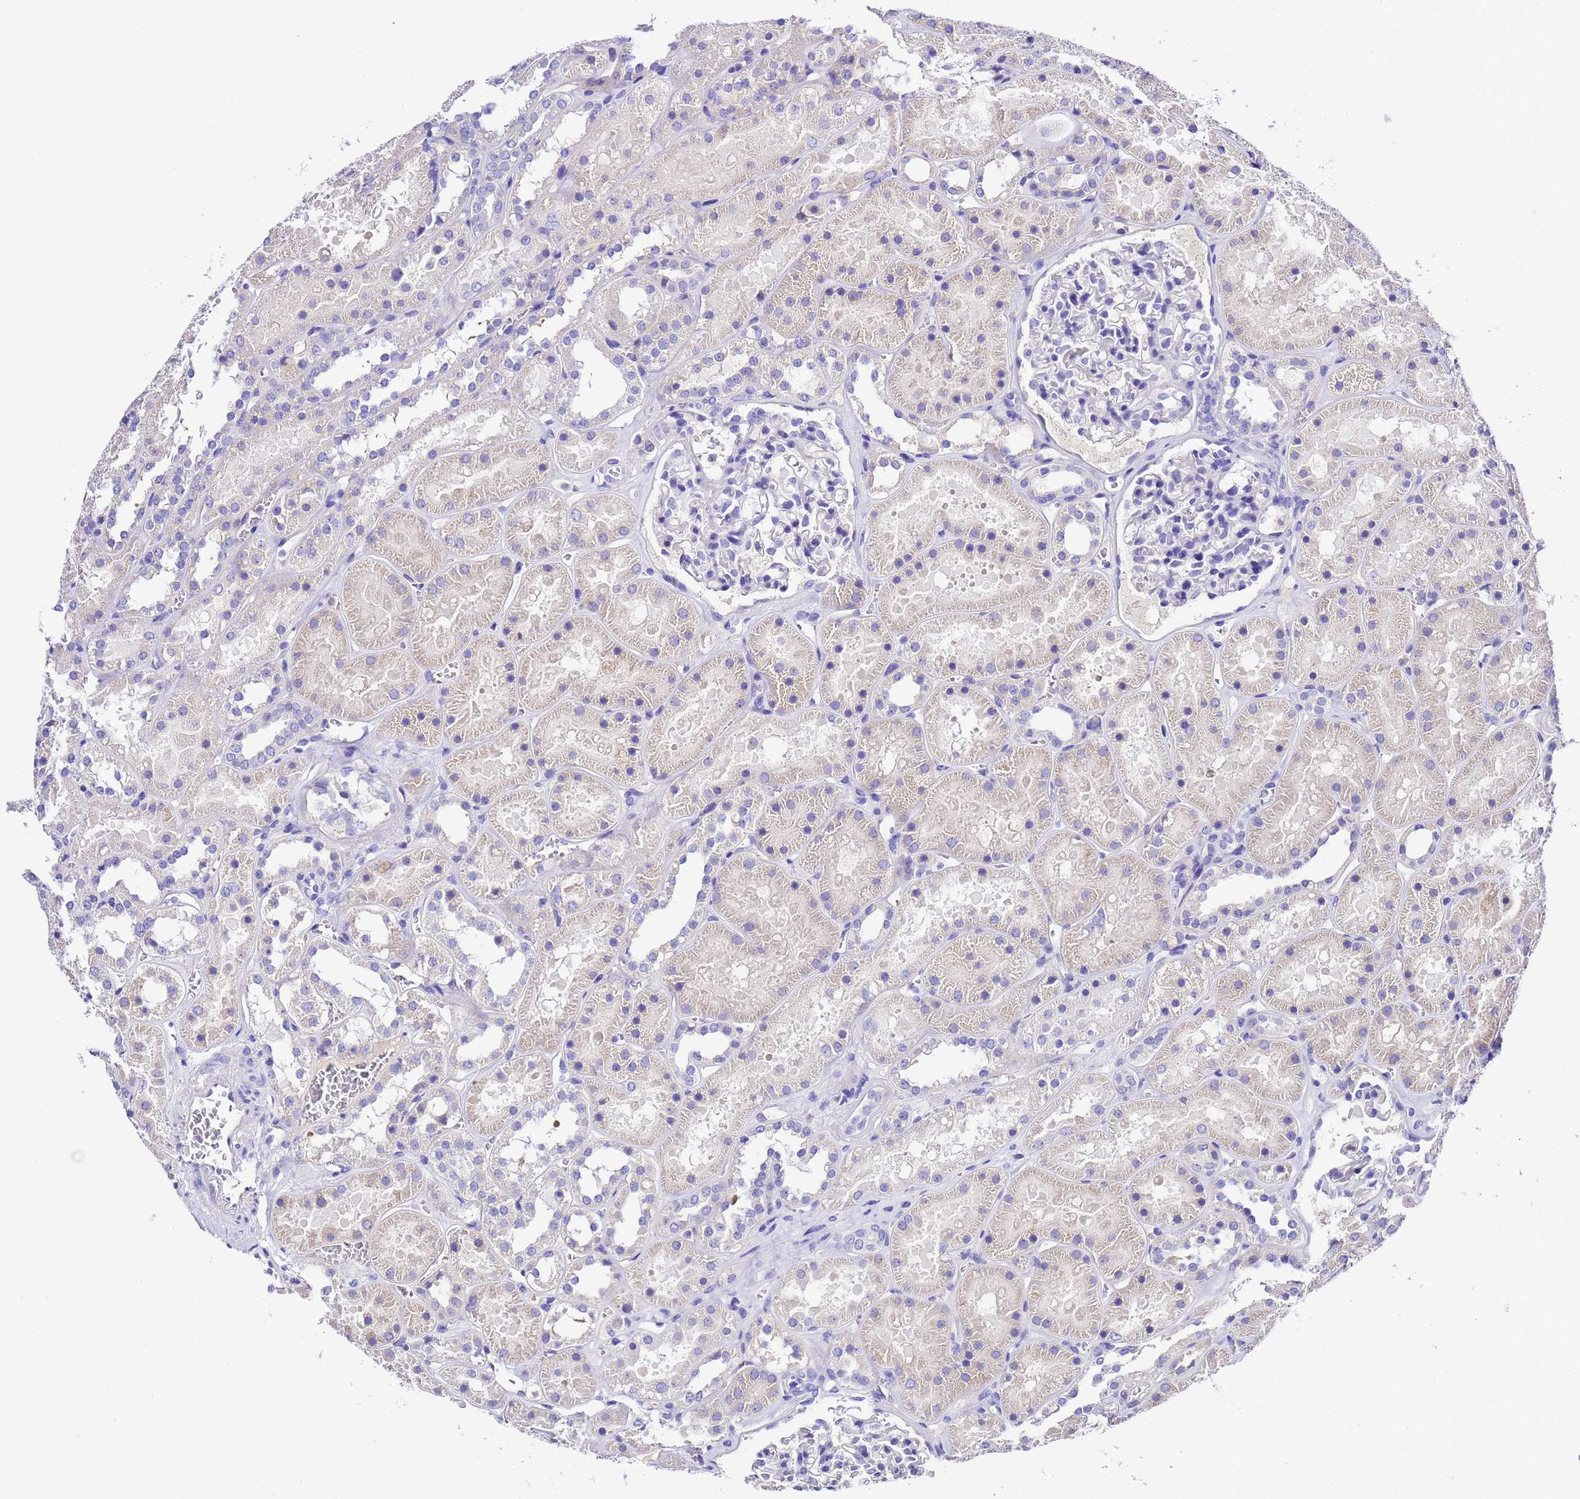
{"staining": {"intensity": "negative", "quantity": "none", "location": "none"}, "tissue": "kidney", "cell_type": "Cells in glomeruli", "image_type": "normal", "snomed": [{"axis": "morphology", "description": "Normal tissue, NOS"}, {"axis": "topography", "description": "Kidney"}], "caption": "The photomicrograph exhibits no significant positivity in cells in glomeruli of kidney.", "gene": "UGT2A1", "patient": {"sex": "female", "age": 41}}